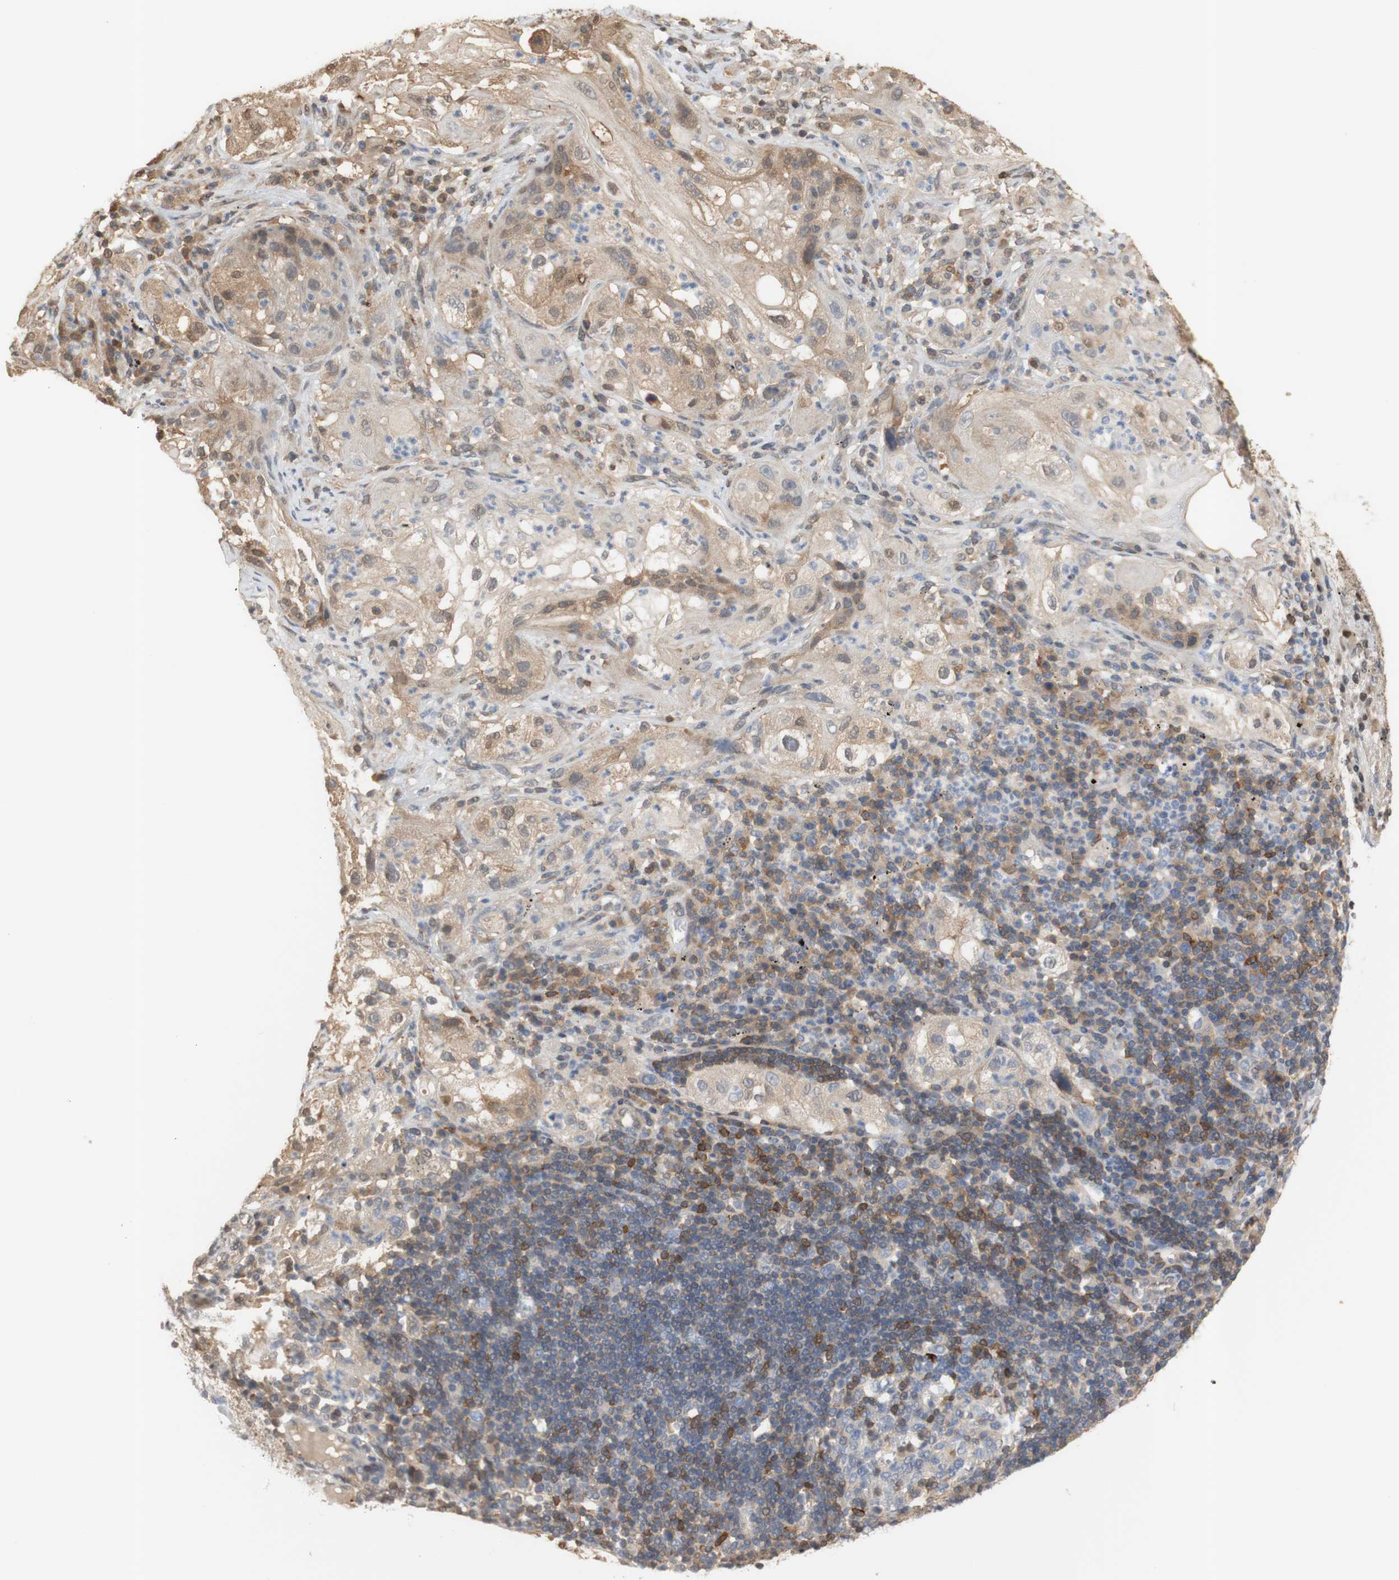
{"staining": {"intensity": "moderate", "quantity": ">75%", "location": "cytoplasmic/membranous,nuclear"}, "tissue": "lung cancer", "cell_type": "Tumor cells", "image_type": "cancer", "snomed": [{"axis": "morphology", "description": "Inflammation, NOS"}, {"axis": "morphology", "description": "Squamous cell carcinoma, NOS"}, {"axis": "topography", "description": "Lymph node"}, {"axis": "topography", "description": "Soft tissue"}, {"axis": "topography", "description": "Lung"}], "caption": "The micrograph exhibits immunohistochemical staining of lung cancer. There is moderate cytoplasmic/membranous and nuclear expression is seen in about >75% of tumor cells. (IHC, brightfield microscopy, high magnification).", "gene": "NAP1L4", "patient": {"sex": "male", "age": 66}}